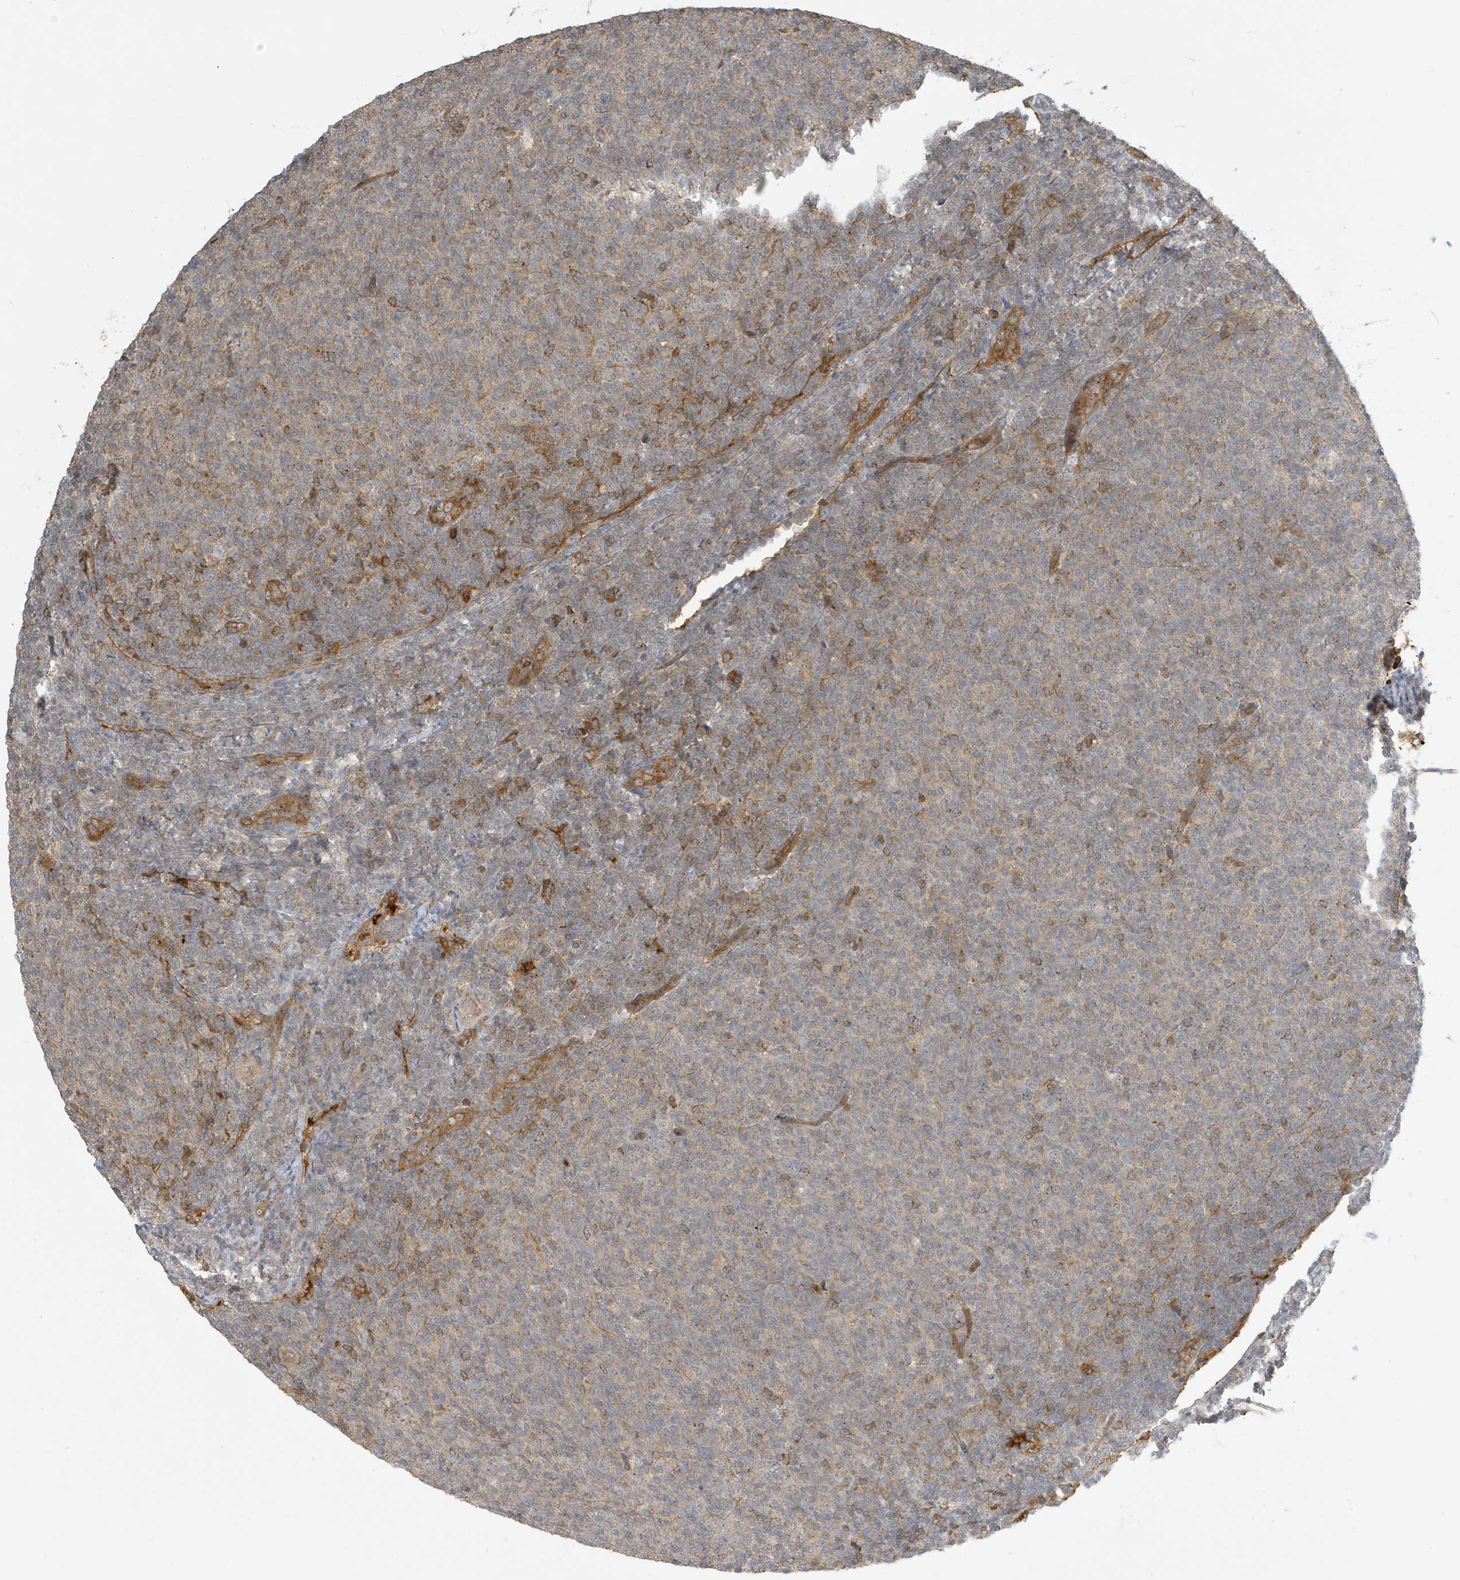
{"staining": {"intensity": "weak", "quantity": "<25%", "location": "cytoplasmic/membranous"}, "tissue": "lymphoma", "cell_type": "Tumor cells", "image_type": "cancer", "snomed": [{"axis": "morphology", "description": "Malignant lymphoma, non-Hodgkin's type, Low grade"}, {"axis": "topography", "description": "Lymph node"}], "caption": "Lymphoma stained for a protein using immunohistochemistry reveals no positivity tumor cells.", "gene": "FYCO1", "patient": {"sex": "male", "age": 66}}